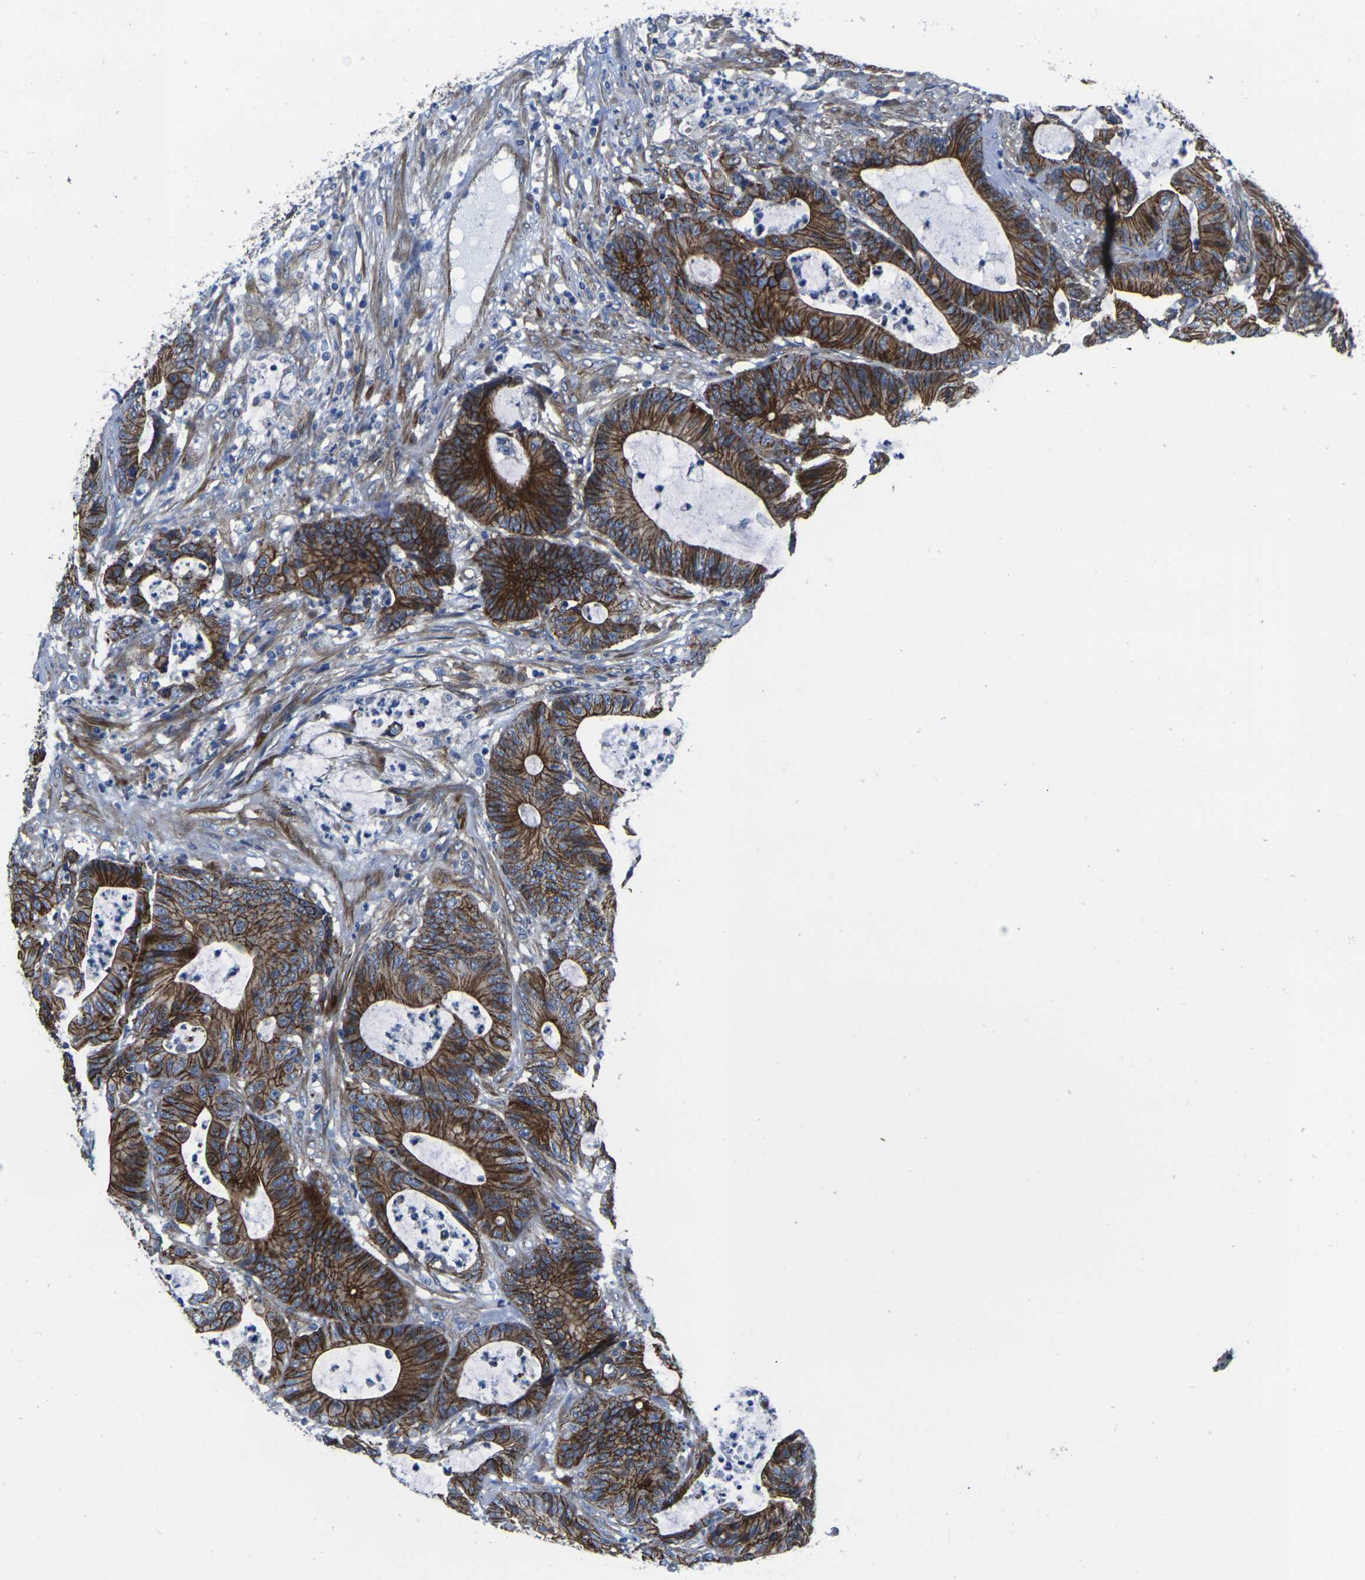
{"staining": {"intensity": "strong", "quantity": ">75%", "location": "cytoplasmic/membranous"}, "tissue": "colorectal cancer", "cell_type": "Tumor cells", "image_type": "cancer", "snomed": [{"axis": "morphology", "description": "Adenocarcinoma, NOS"}, {"axis": "topography", "description": "Colon"}], "caption": "Colorectal cancer (adenocarcinoma) stained with a brown dye shows strong cytoplasmic/membranous positive positivity in about >75% of tumor cells.", "gene": "NUMB", "patient": {"sex": "female", "age": 84}}